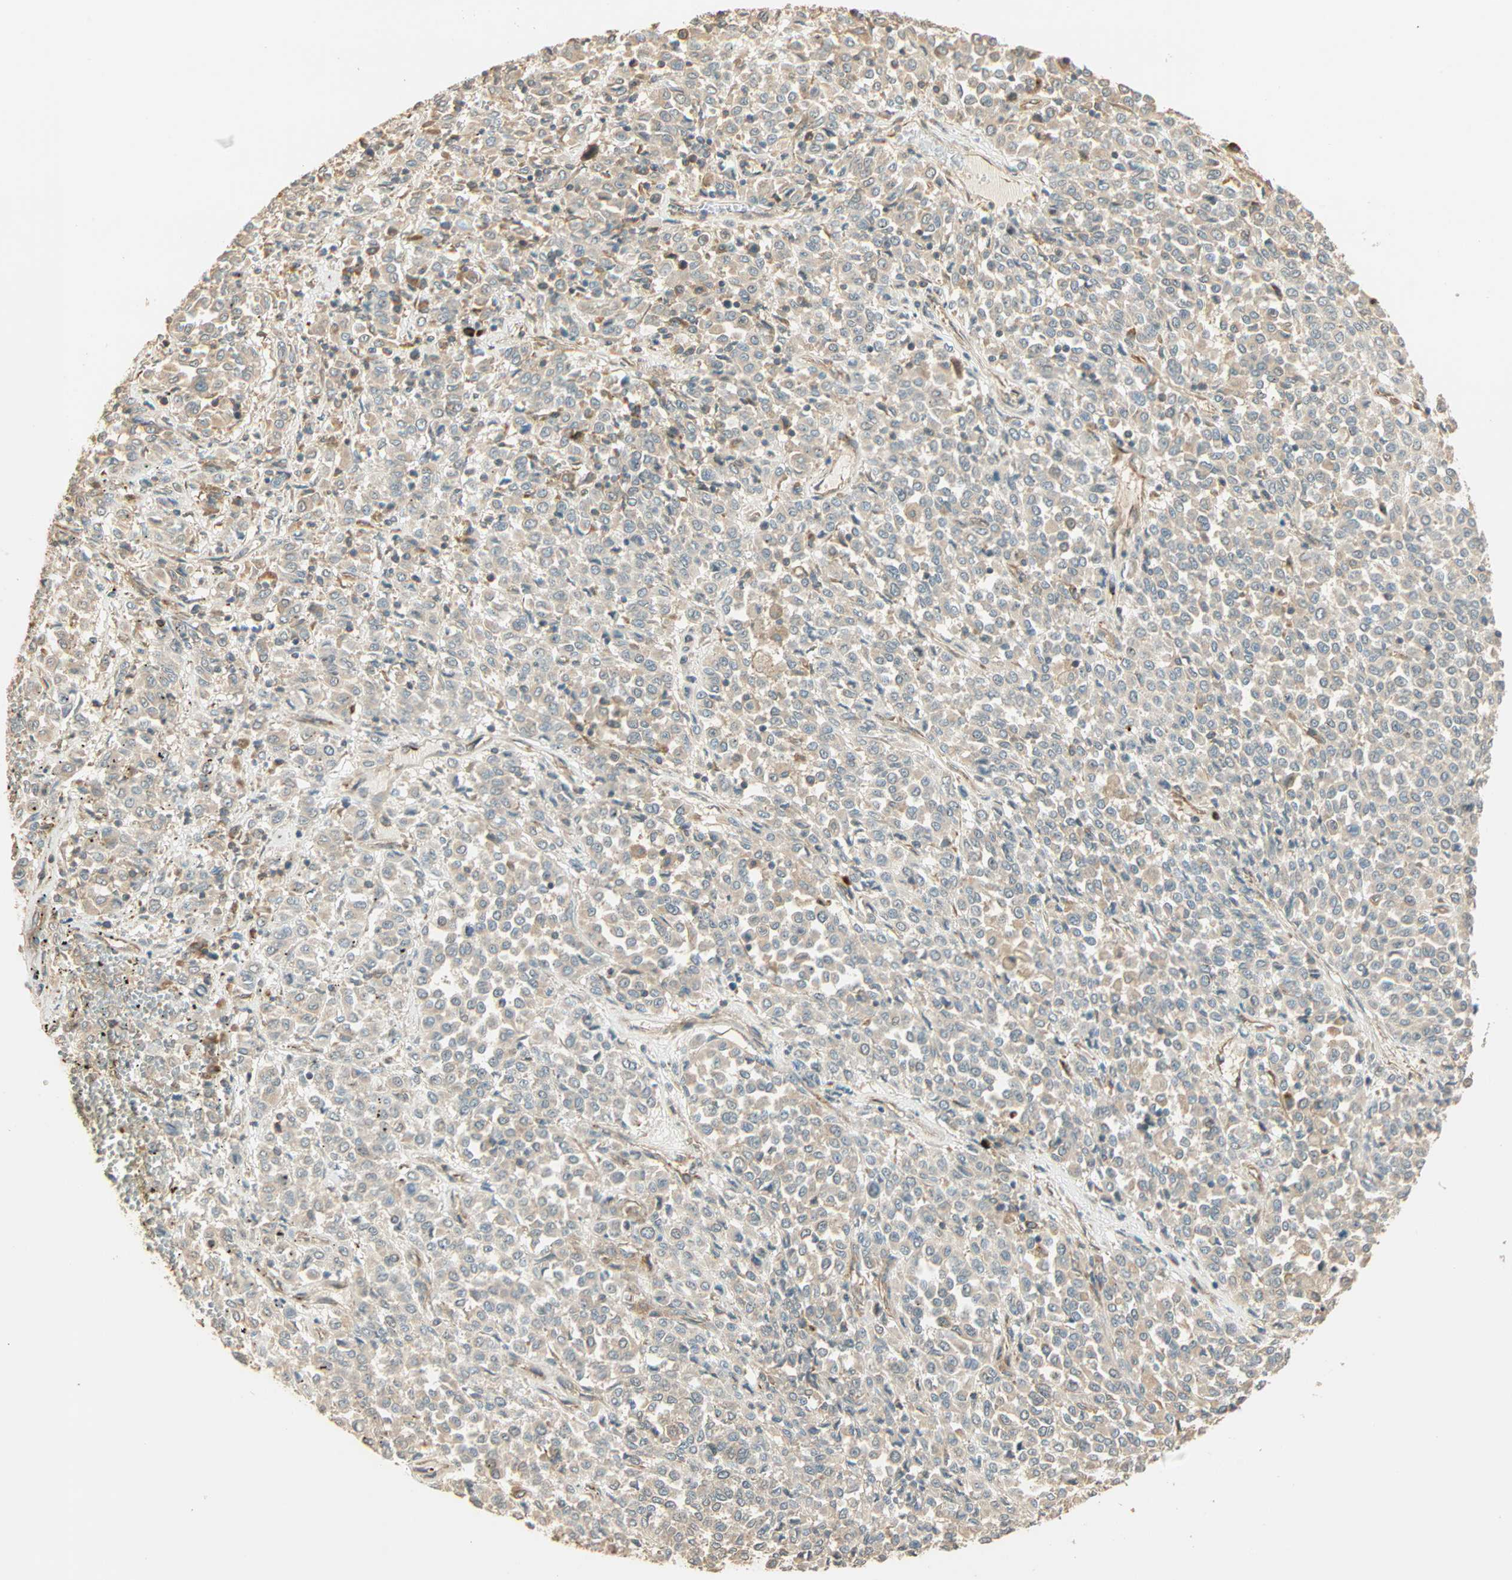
{"staining": {"intensity": "negative", "quantity": "none", "location": "none"}, "tissue": "melanoma", "cell_type": "Tumor cells", "image_type": "cancer", "snomed": [{"axis": "morphology", "description": "Malignant melanoma, Metastatic site"}, {"axis": "topography", "description": "Pancreas"}], "caption": "This is an immunohistochemistry micrograph of human malignant melanoma (metastatic site). There is no staining in tumor cells.", "gene": "GALK1", "patient": {"sex": "female", "age": 30}}